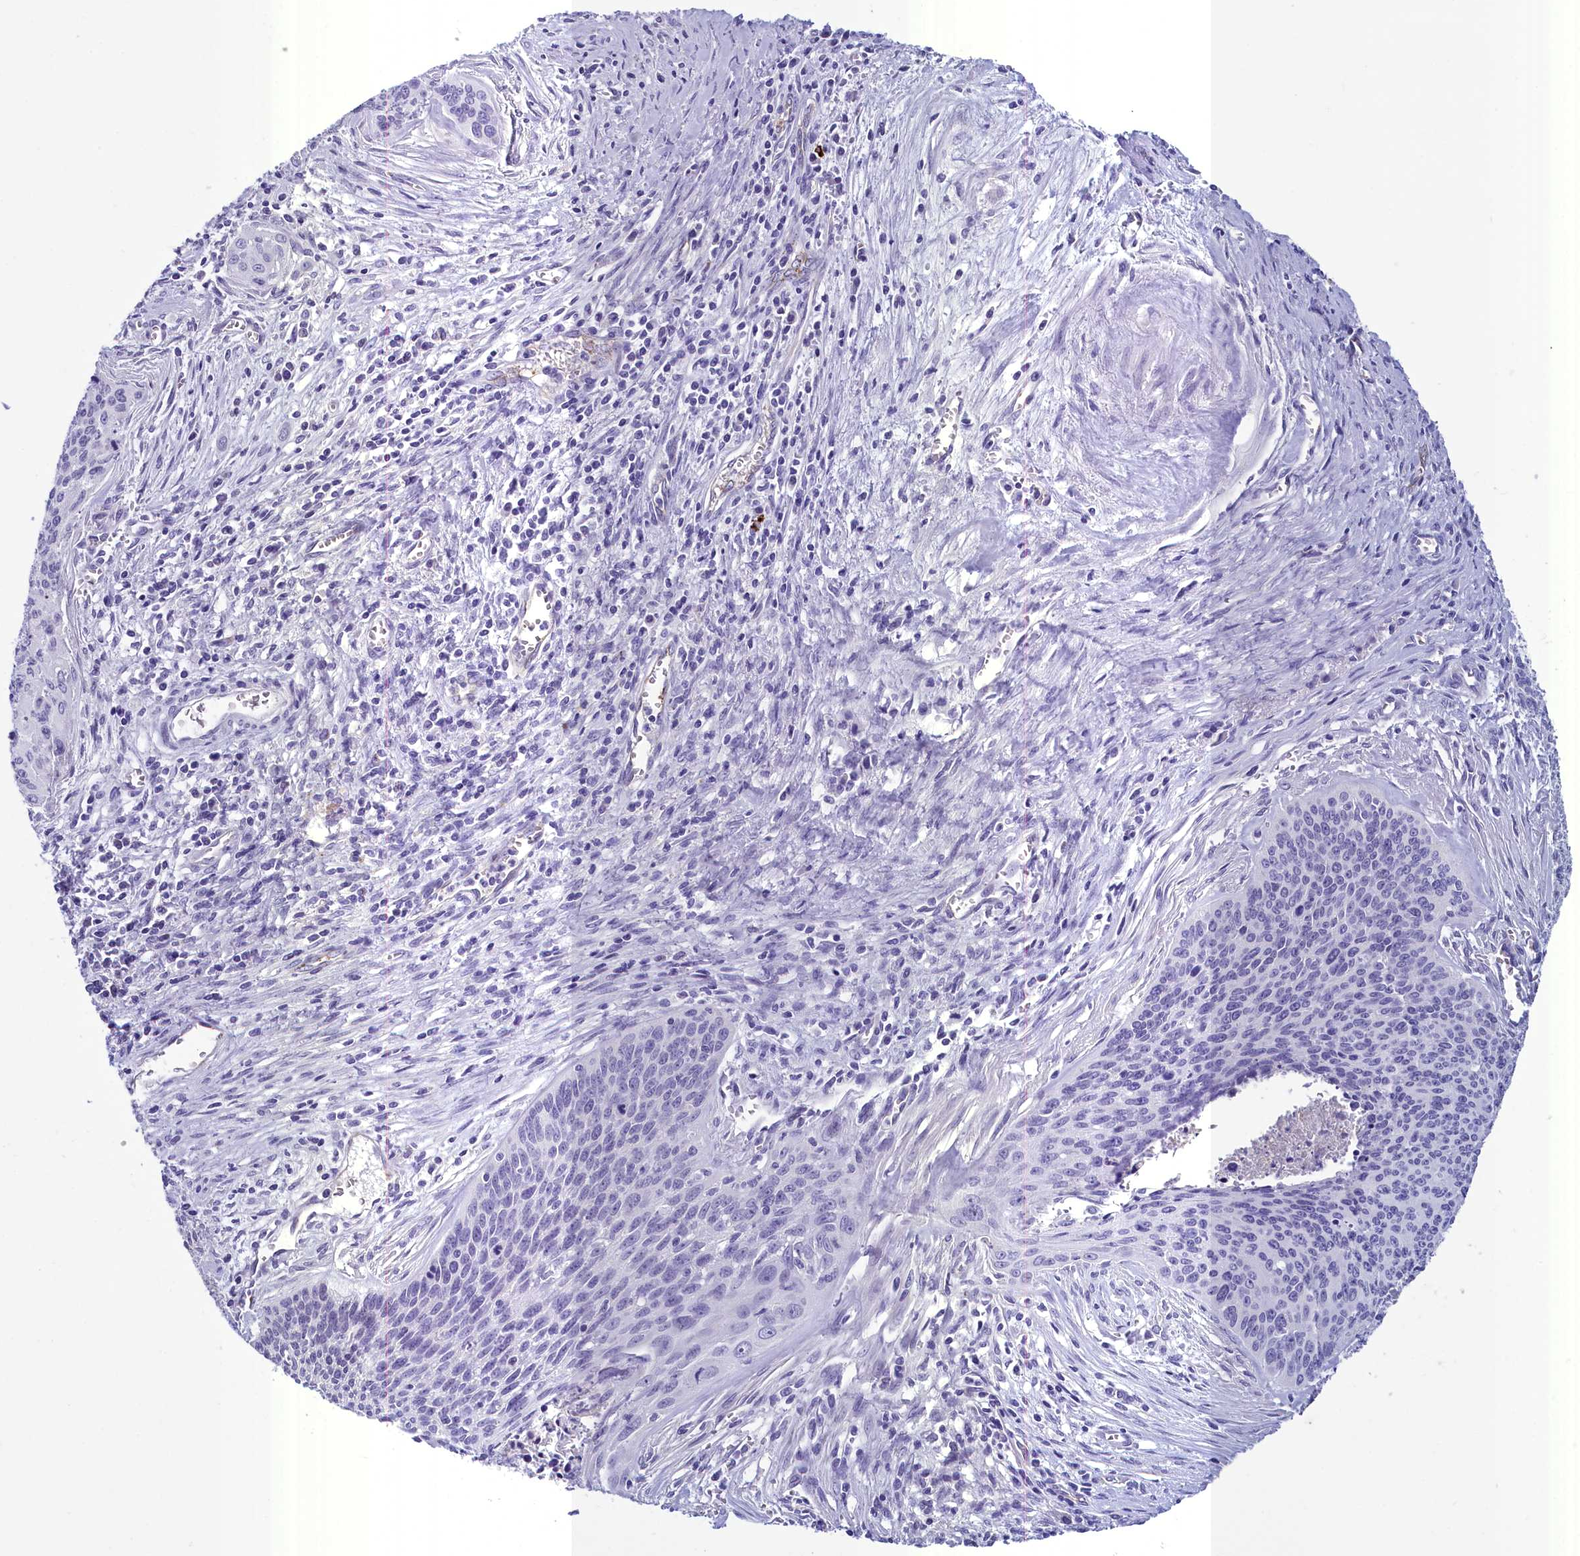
{"staining": {"intensity": "negative", "quantity": "none", "location": "none"}, "tissue": "cervical cancer", "cell_type": "Tumor cells", "image_type": "cancer", "snomed": [{"axis": "morphology", "description": "Squamous cell carcinoma, NOS"}, {"axis": "topography", "description": "Cervix"}], "caption": "This is an immunohistochemistry histopathology image of squamous cell carcinoma (cervical). There is no positivity in tumor cells.", "gene": "INSC", "patient": {"sex": "female", "age": 55}}